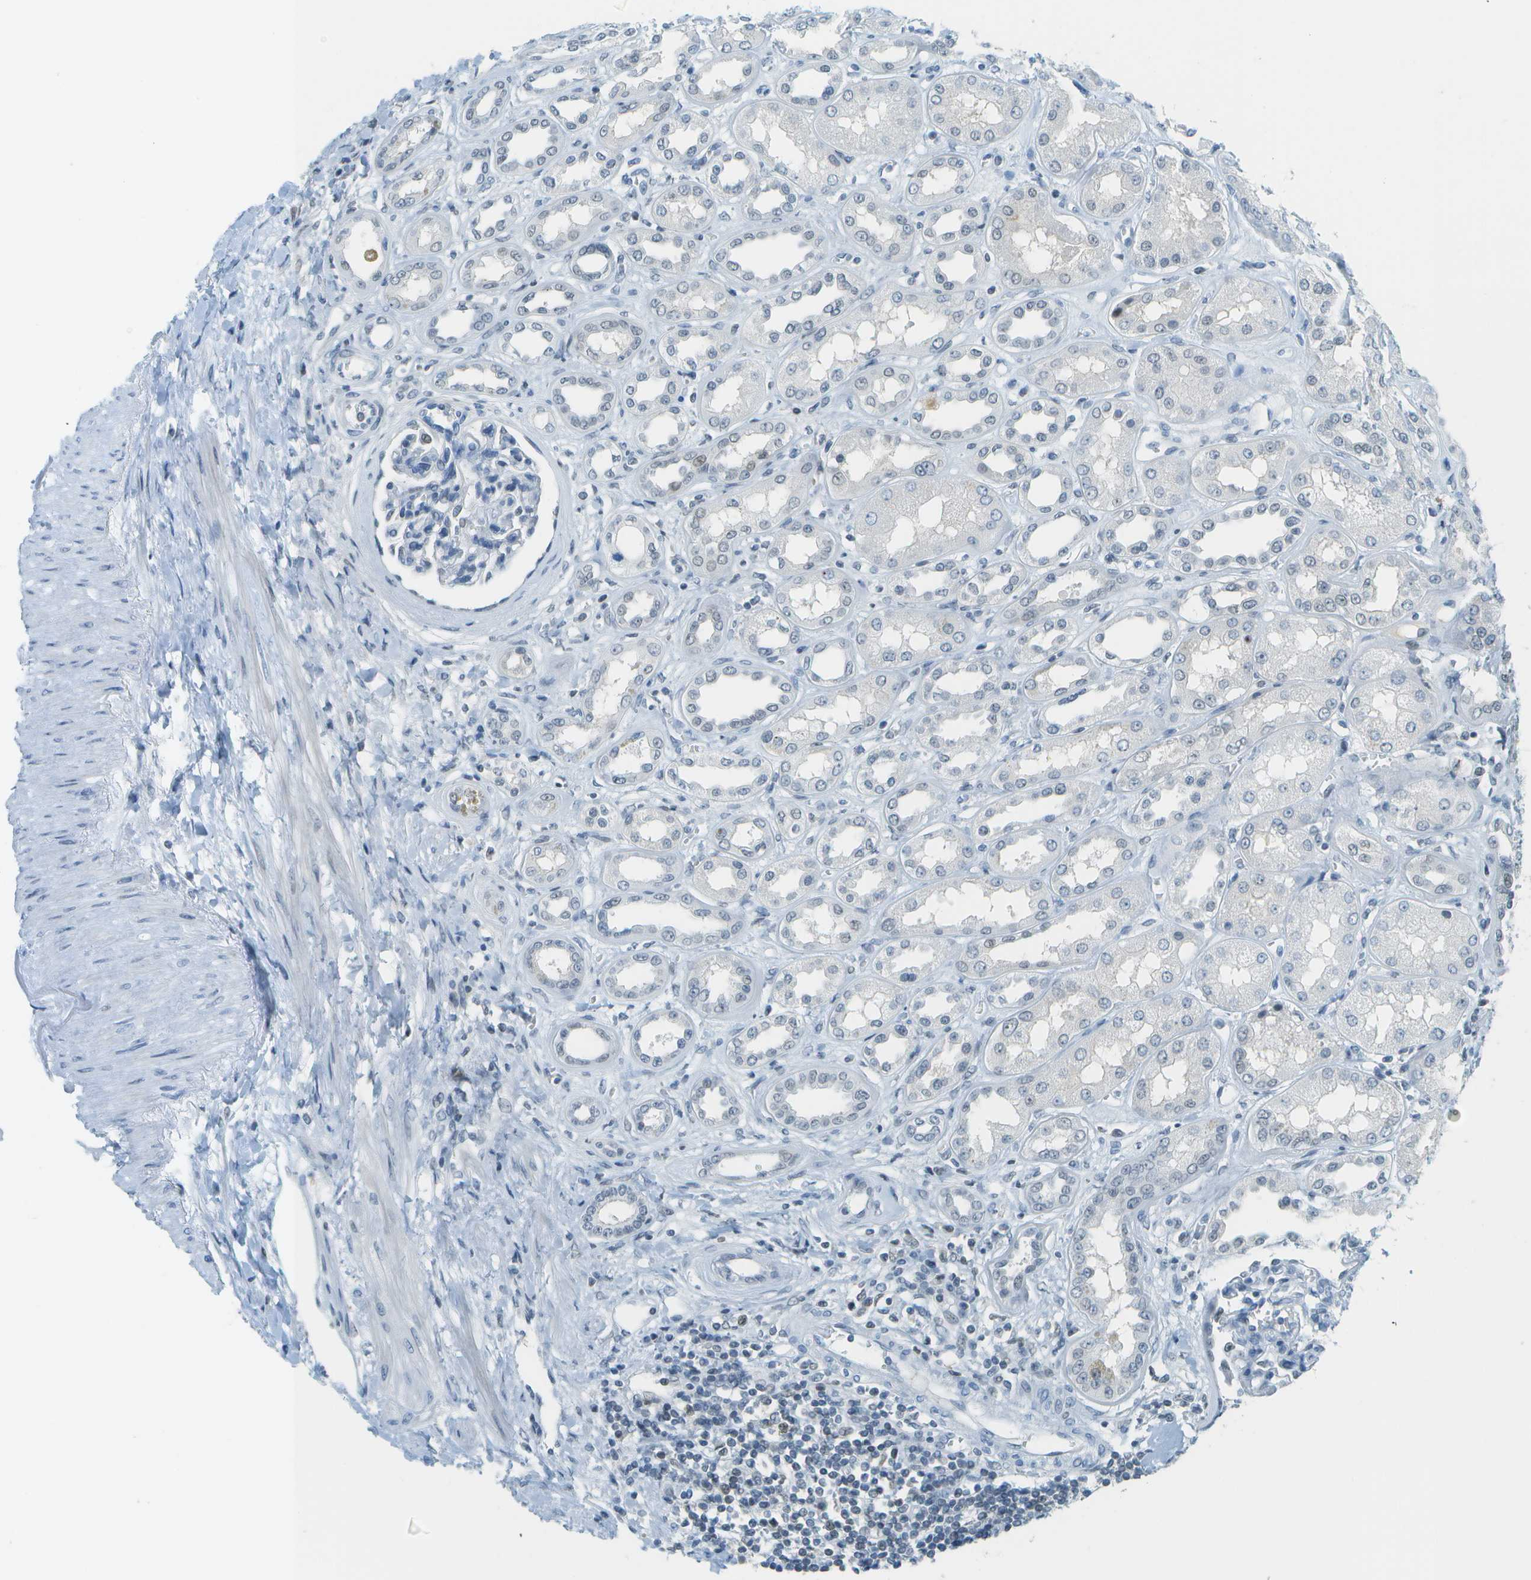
{"staining": {"intensity": "negative", "quantity": "none", "location": "none"}, "tissue": "kidney", "cell_type": "Cells in glomeruli", "image_type": "normal", "snomed": [{"axis": "morphology", "description": "Normal tissue, NOS"}, {"axis": "topography", "description": "Kidney"}], "caption": "The micrograph reveals no significant expression in cells in glomeruli of kidney.", "gene": "NEK11", "patient": {"sex": "male", "age": 59}}